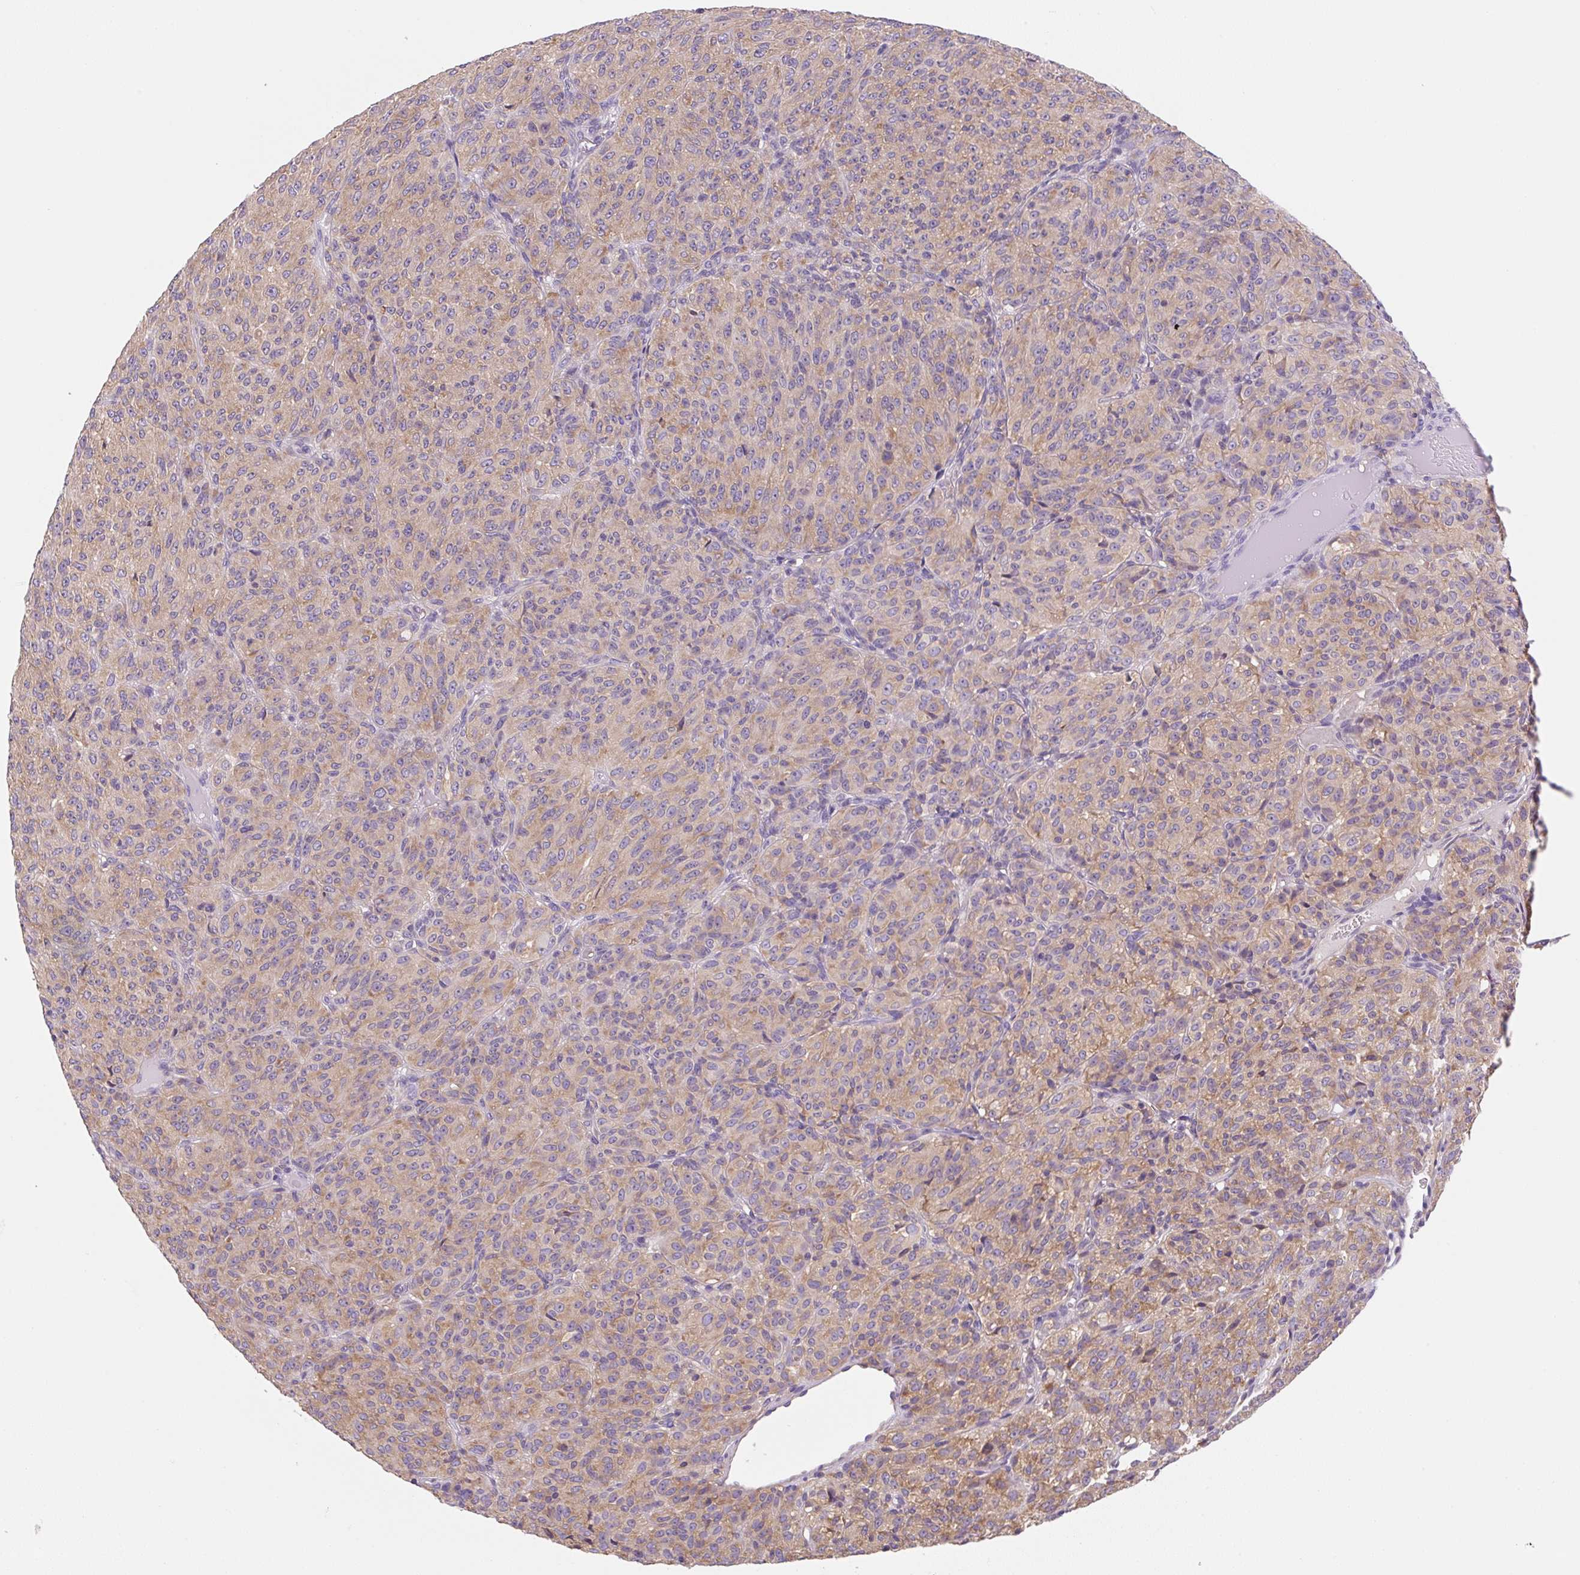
{"staining": {"intensity": "moderate", "quantity": "25%-75%", "location": "cytoplasmic/membranous"}, "tissue": "melanoma", "cell_type": "Tumor cells", "image_type": "cancer", "snomed": [{"axis": "morphology", "description": "Malignant melanoma, Metastatic site"}, {"axis": "topography", "description": "Brain"}], "caption": "Protein expression analysis of melanoma exhibits moderate cytoplasmic/membranous expression in about 25%-75% of tumor cells.", "gene": "RPL18A", "patient": {"sex": "female", "age": 56}}